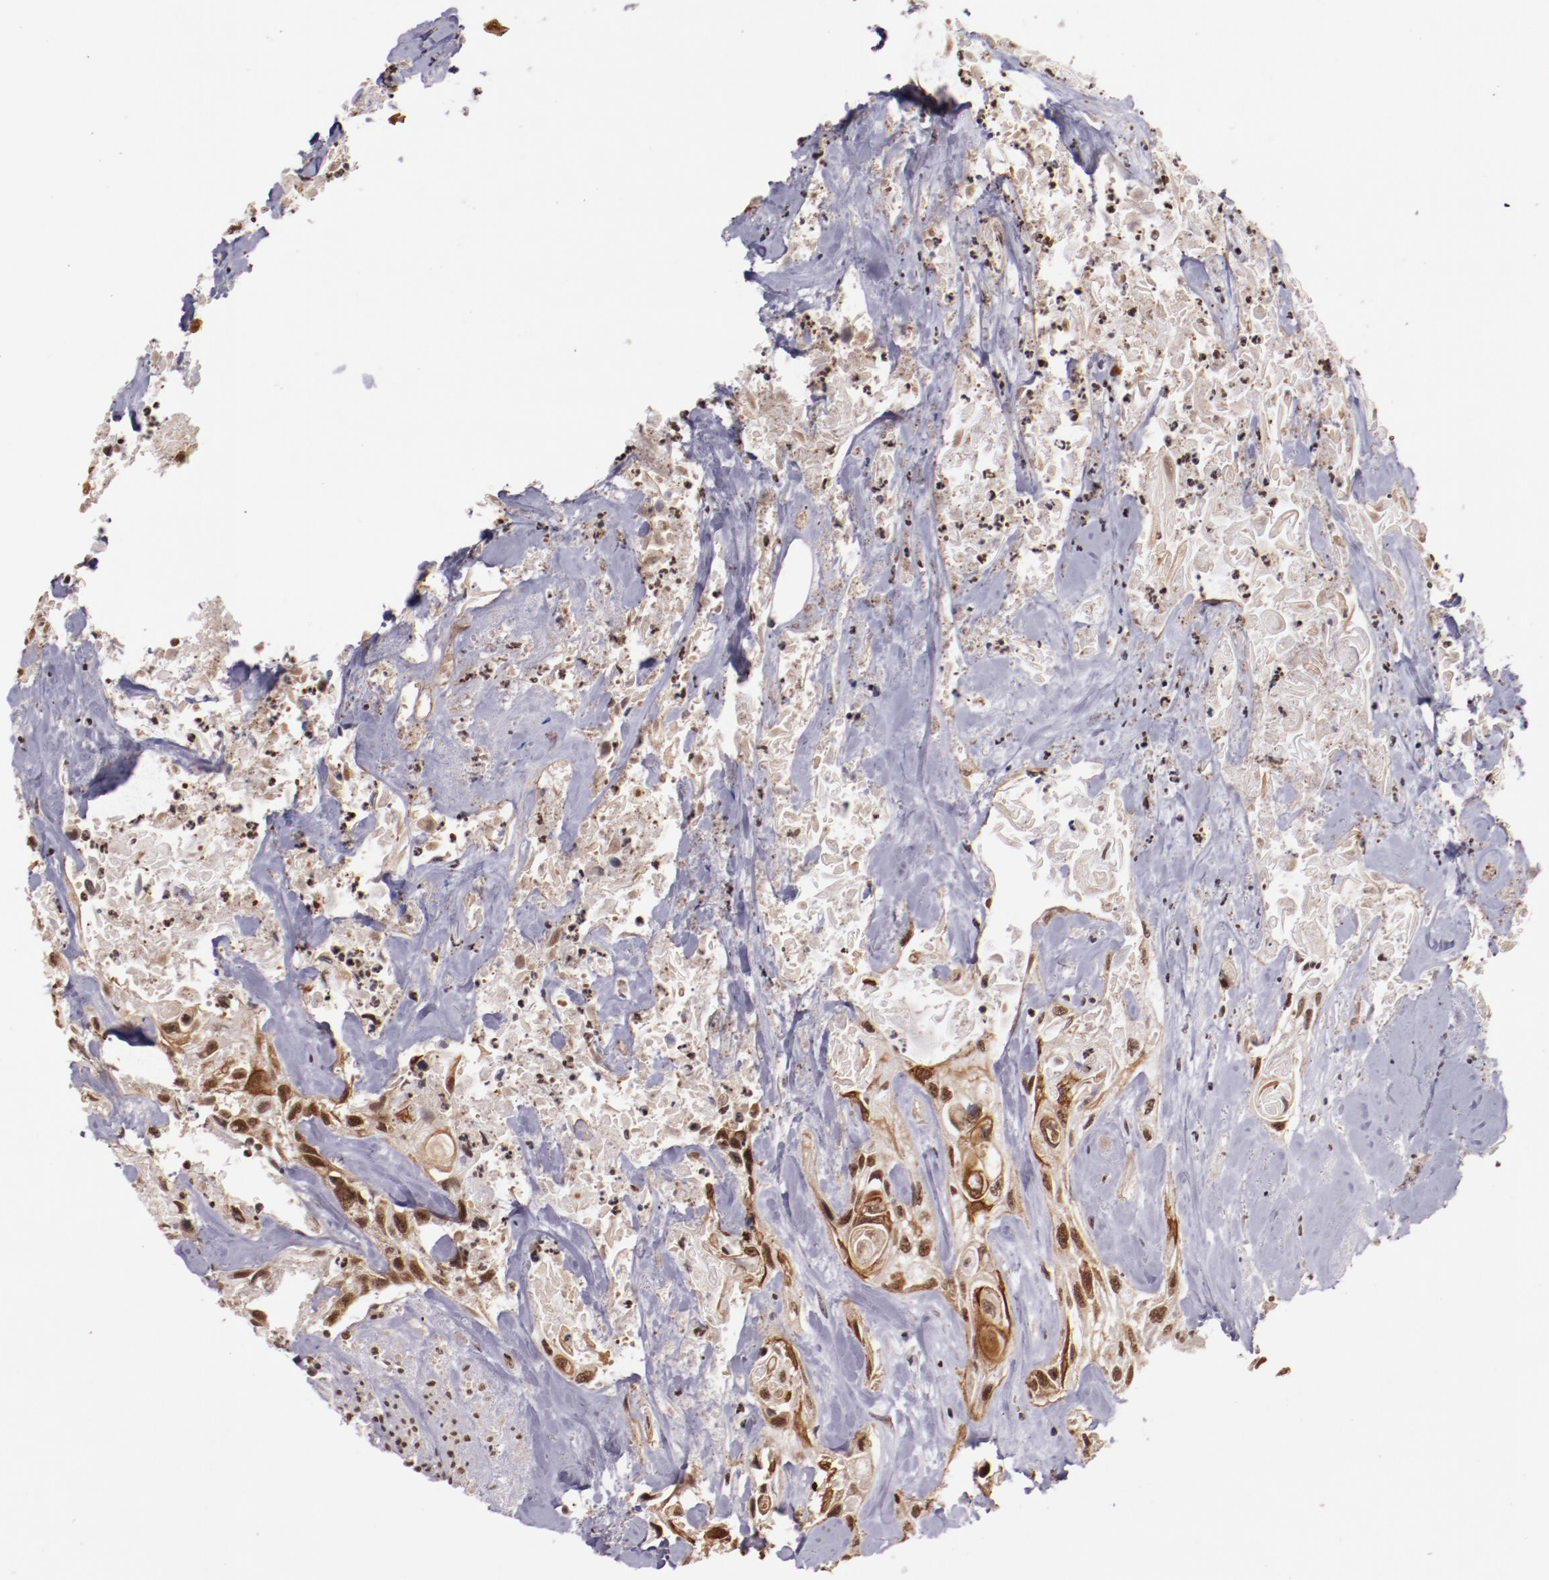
{"staining": {"intensity": "moderate", "quantity": "25%-75%", "location": "cytoplasmic/membranous,nuclear"}, "tissue": "urothelial cancer", "cell_type": "Tumor cells", "image_type": "cancer", "snomed": [{"axis": "morphology", "description": "Urothelial carcinoma, High grade"}, {"axis": "topography", "description": "Urinary bladder"}], "caption": "About 25%-75% of tumor cells in human urothelial cancer exhibit moderate cytoplasmic/membranous and nuclear protein positivity as visualized by brown immunohistochemical staining.", "gene": "STAG2", "patient": {"sex": "female", "age": 84}}